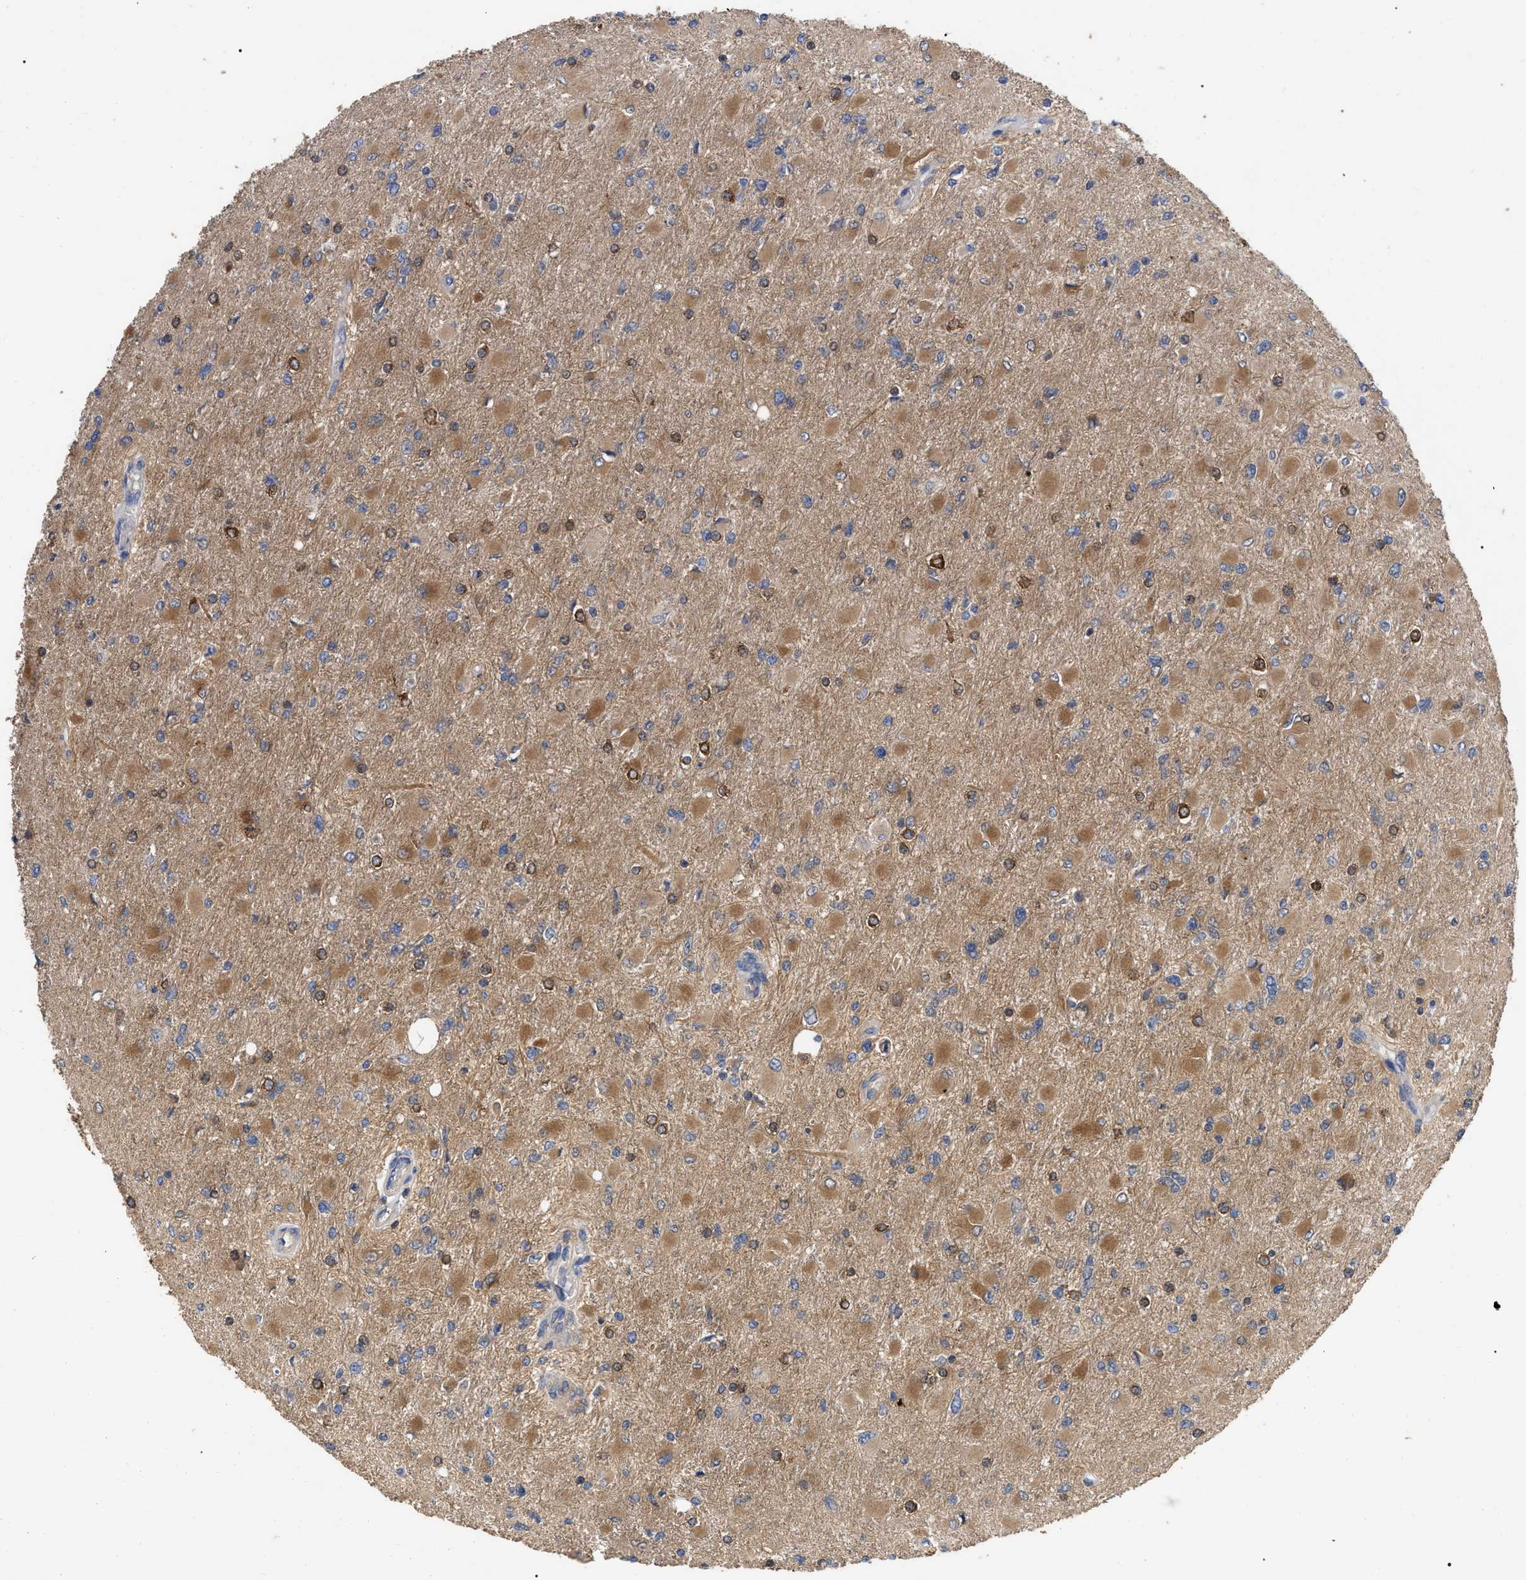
{"staining": {"intensity": "moderate", "quantity": ">75%", "location": "cytoplasmic/membranous,nuclear"}, "tissue": "glioma", "cell_type": "Tumor cells", "image_type": "cancer", "snomed": [{"axis": "morphology", "description": "Glioma, malignant, High grade"}, {"axis": "topography", "description": "Cerebral cortex"}], "caption": "A micrograph showing moderate cytoplasmic/membranous and nuclear staining in approximately >75% of tumor cells in malignant glioma (high-grade), as visualized by brown immunohistochemical staining.", "gene": "RAP1GDS1", "patient": {"sex": "female", "age": 36}}